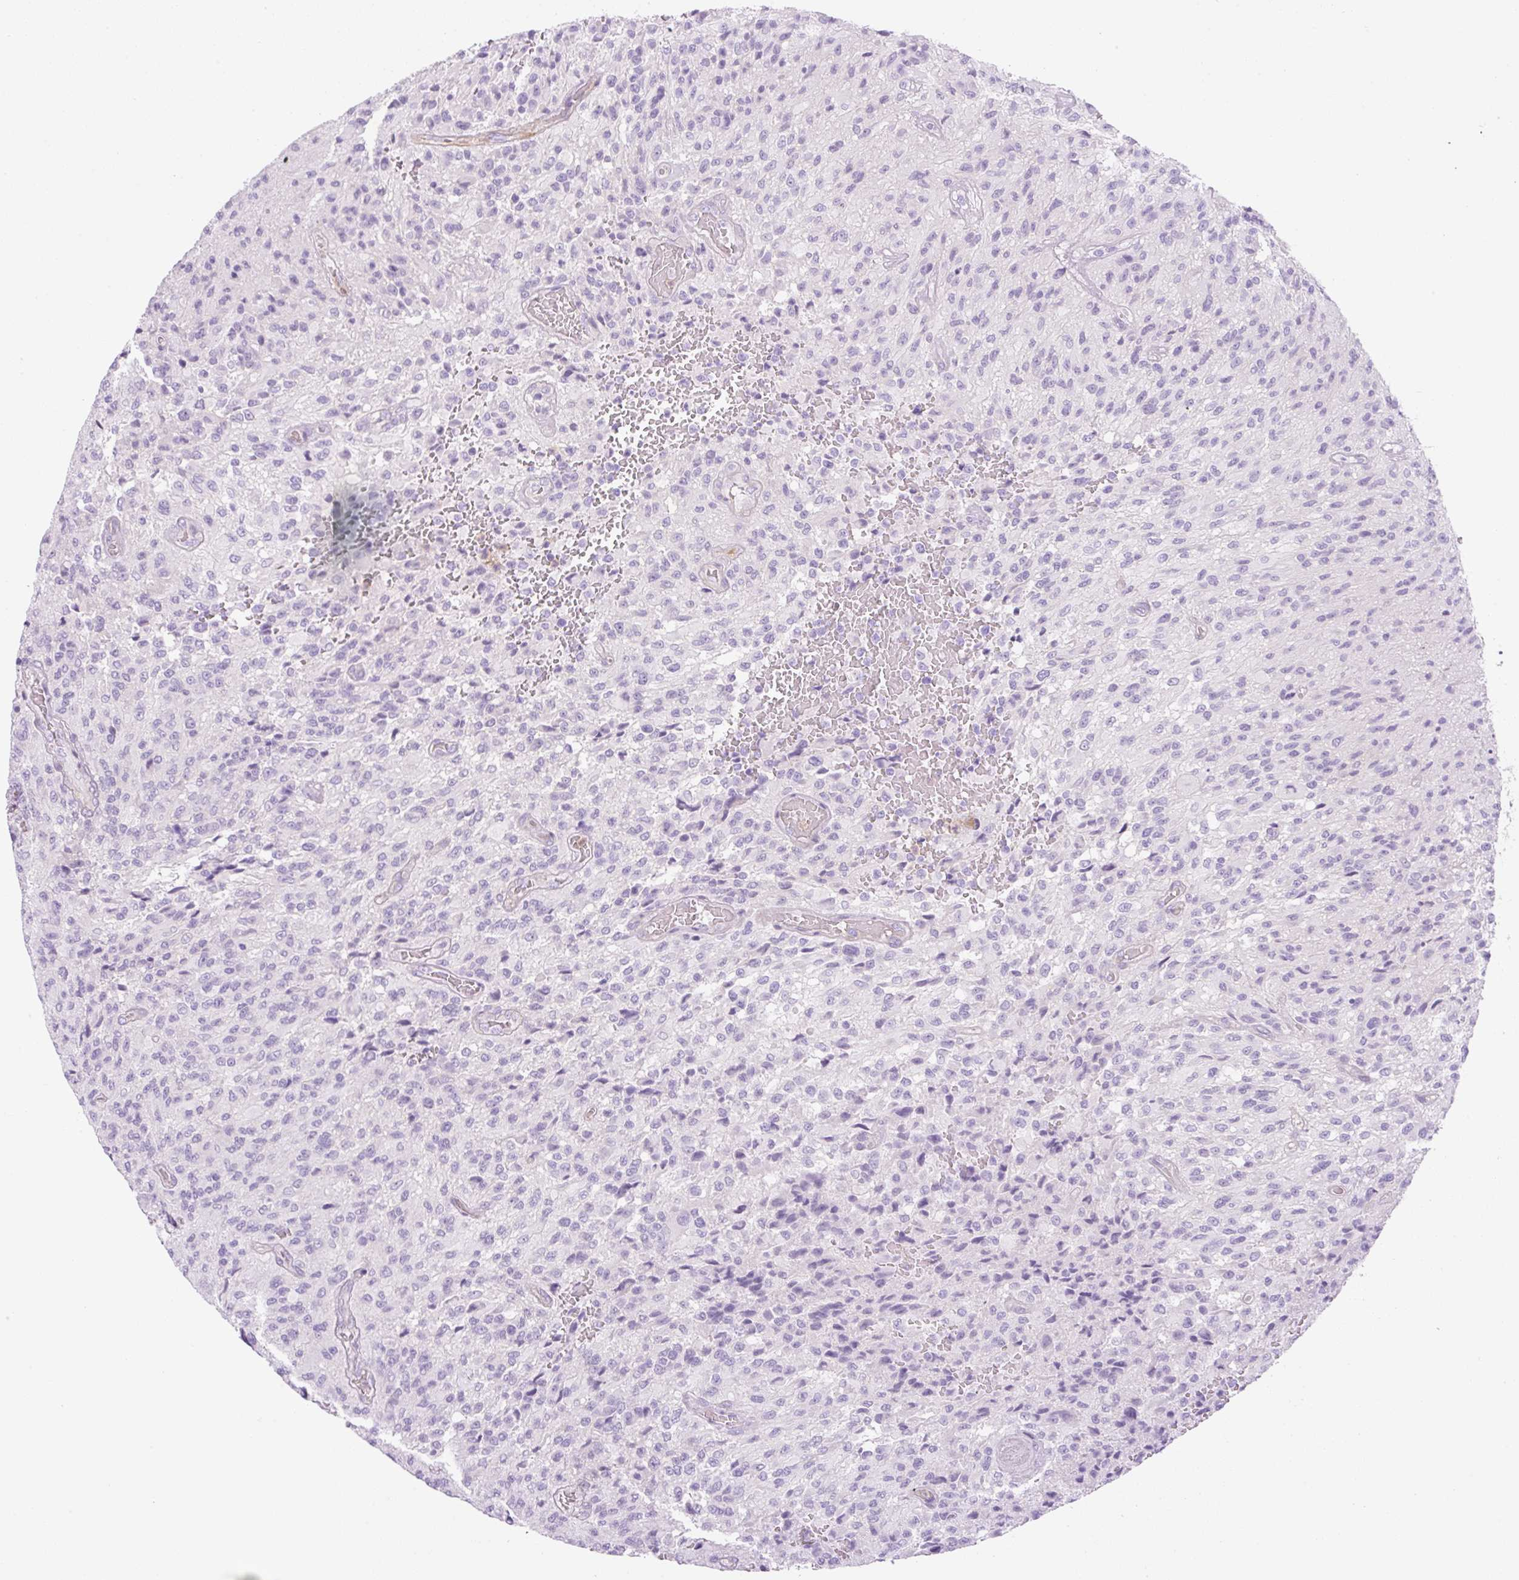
{"staining": {"intensity": "negative", "quantity": "none", "location": "none"}, "tissue": "glioma", "cell_type": "Tumor cells", "image_type": "cancer", "snomed": [{"axis": "morphology", "description": "Normal tissue, NOS"}, {"axis": "morphology", "description": "Glioma, malignant, High grade"}, {"axis": "topography", "description": "Cerebral cortex"}], "caption": "Image shows no protein expression in tumor cells of glioma tissue. (DAB immunohistochemistry (IHC) with hematoxylin counter stain).", "gene": "EHD3", "patient": {"sex": "male", "age": 56}}